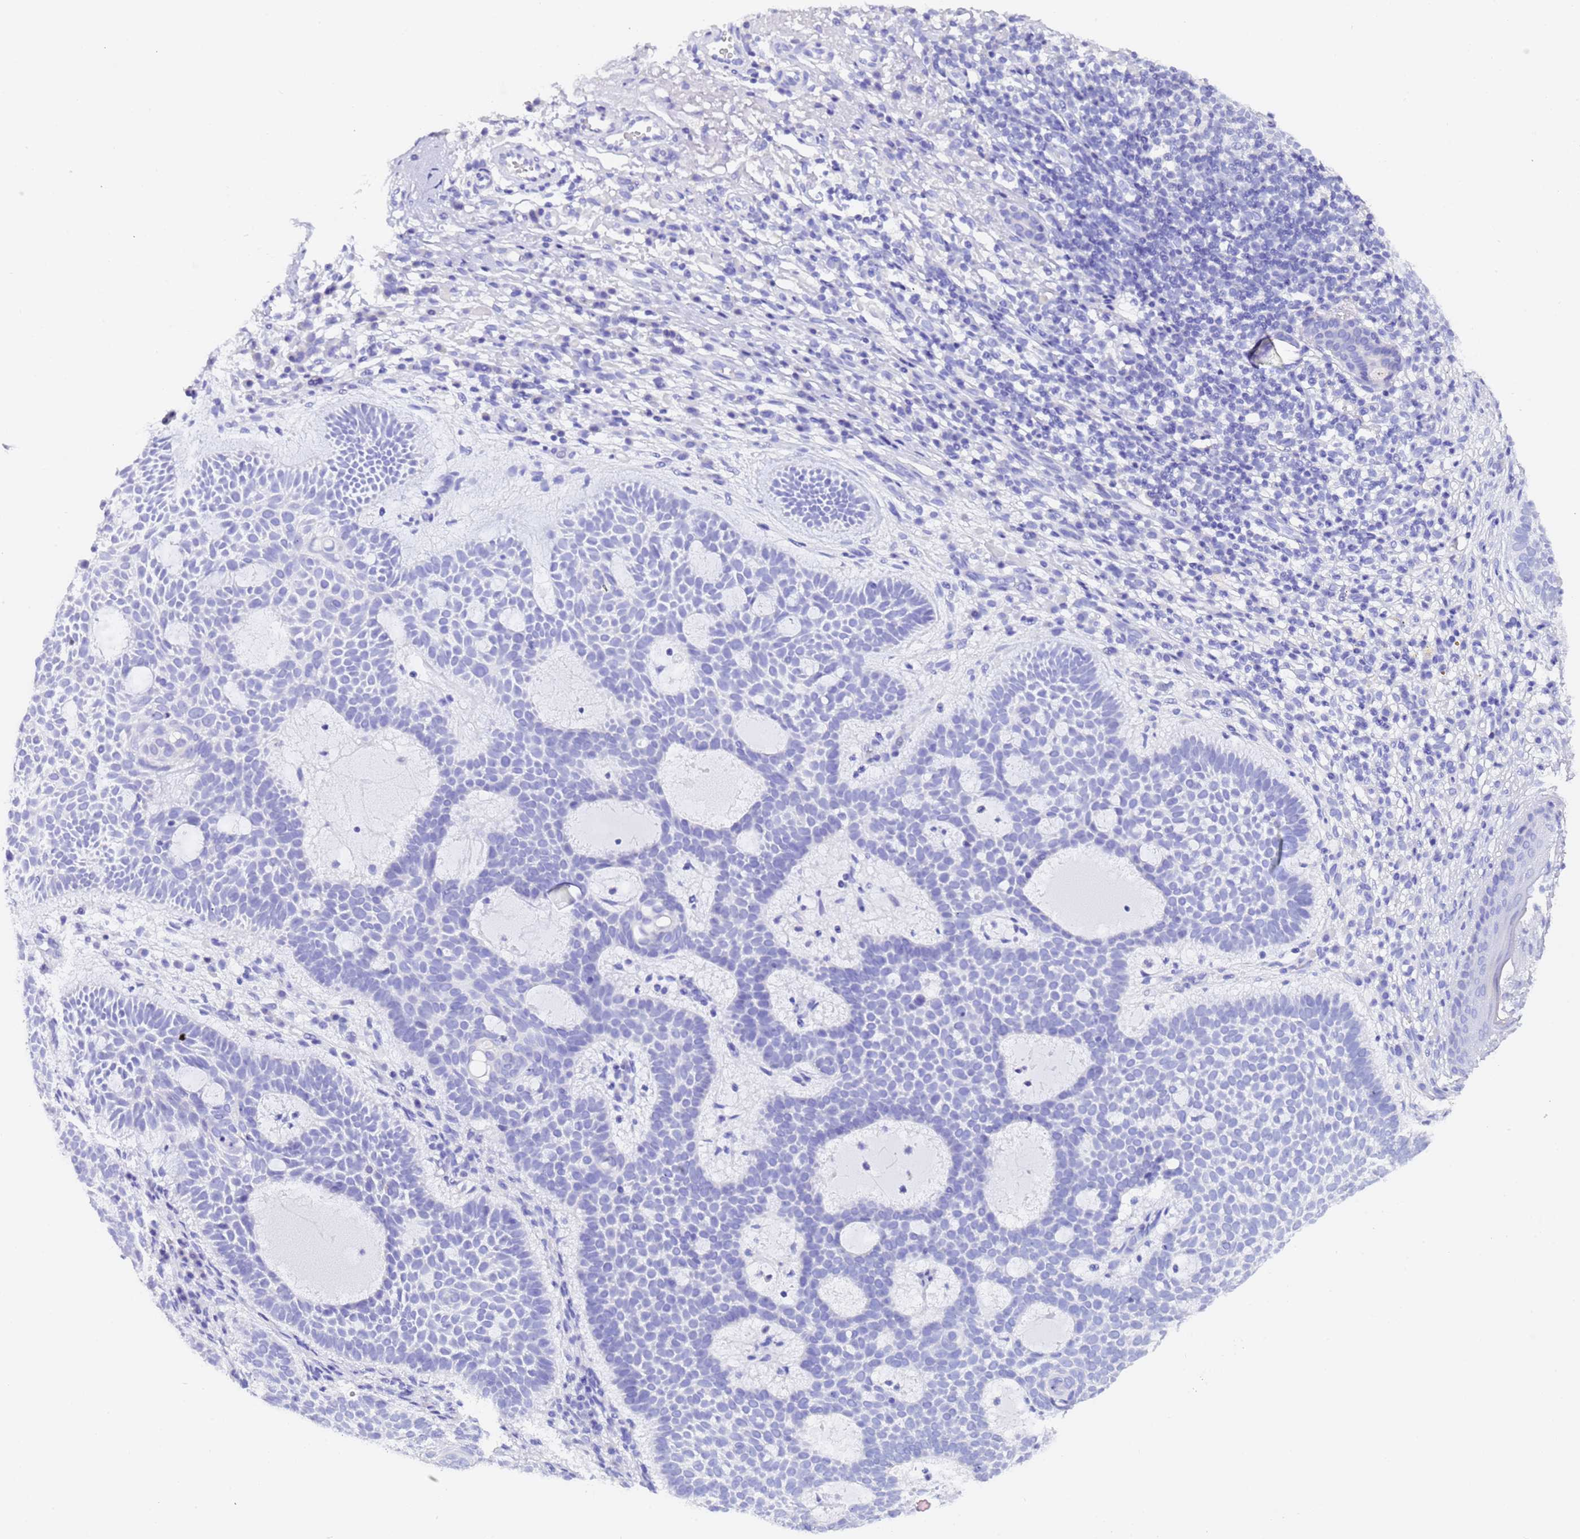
{"staining": {"intensity": "negative", "quantity": "none", "location": "none"}, "tissue": "skin cancer", "cell_type": "Tumor cells", "image_type": "cancer", "snomed": [{"axis": "morphology", "description": "Basal cell carcinoma"}, {"axis": "topography", "description": "Skin"}], "caption": "Immunohistochemistry of human skin basal cell carcinoma demonstrates no positivity in tumor cells. Nuclei are stained in blue.", "gene": "GABRA1", "patient": {"sex": "male", "age": 85}}